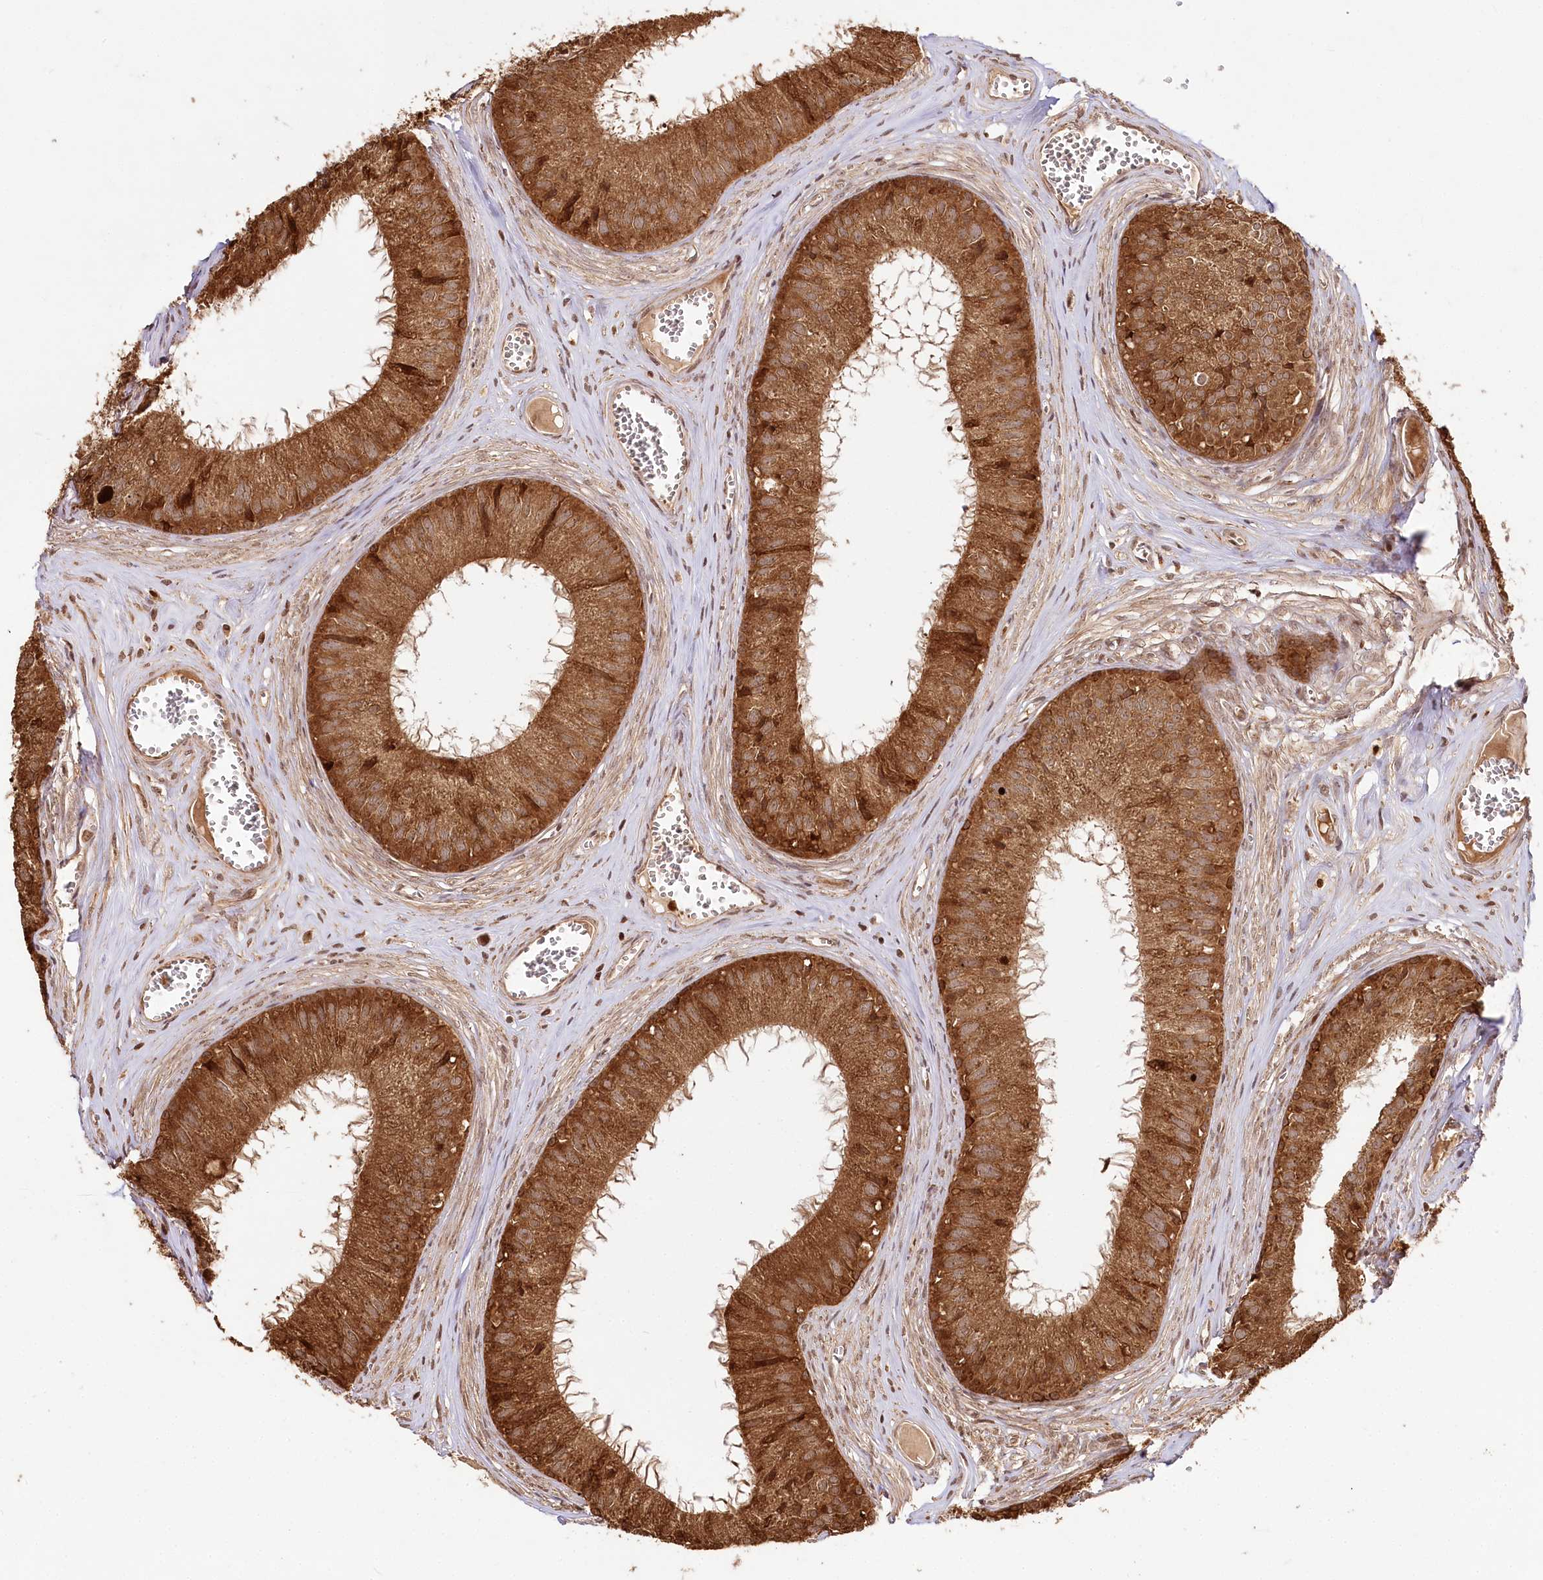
{"staining": {"intensity": "strong", "quantity": ">75%", "location": "cytoplasmic/membranous,nuclear"}, "tissue": "epididymis", "cell_type": "Glandular cells", "image_type": "normal", "snomed": [{"axis": "morphology", "description": "Normal tissue, NOS"}, {"axis": "topography", "description": "Epididymis"}], "caption": "Immunohistochemistry (IHC) histopathology image of benign epididymis: human epididymis stained using immunohistochemistry displays high levels of strong protein expression localized specifically in the cytoplasmic/membranous,nuclear of glandular cells, appearing as a cytoplasmic/membranous,nuclear brown color.", "gene": "ULK2", "patient": {"sex": "male", "age": 36}}